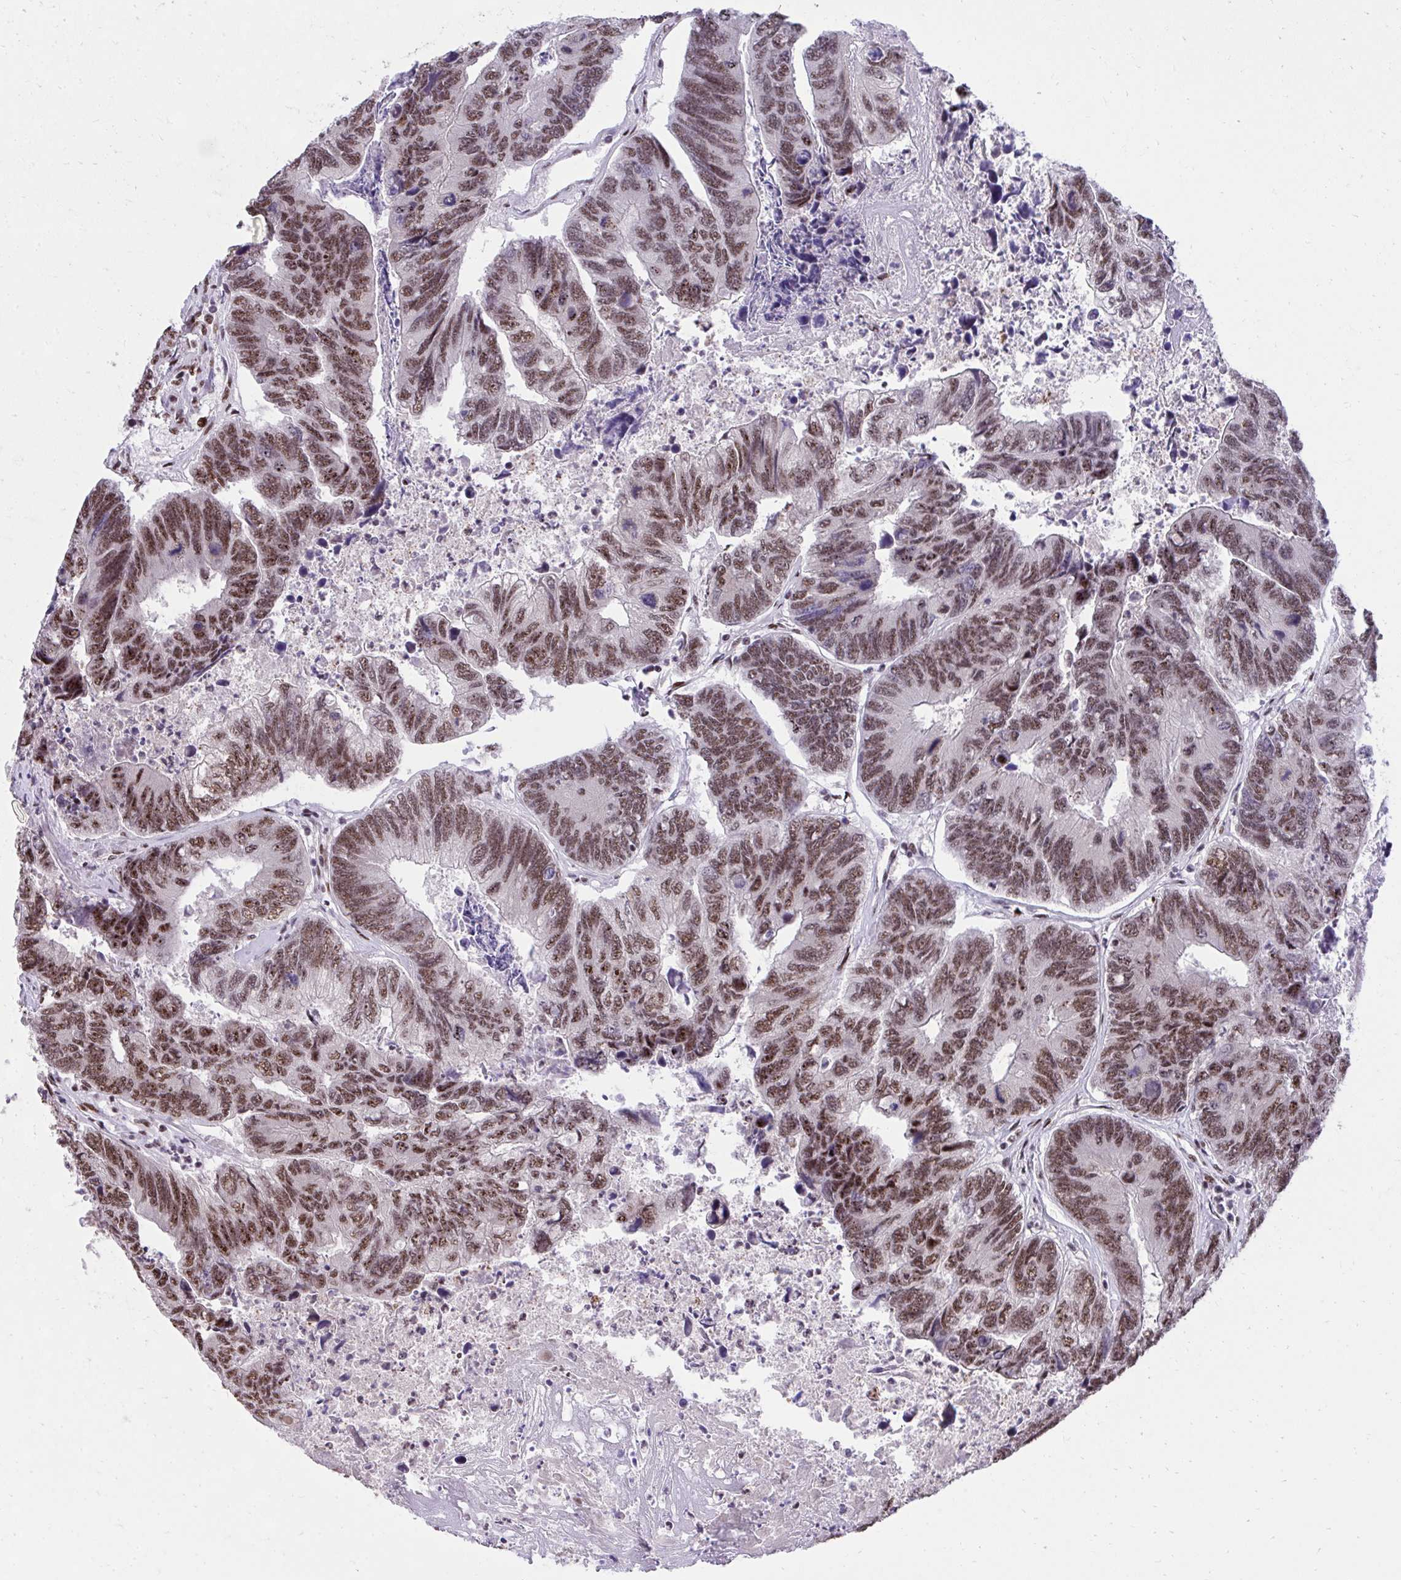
{"staining": {"intensity": "moderate", "quantity": ">75%", "location": "nuclear"}, "tissue": "colorectal cancer", "cell_type": "Tumor cells", "image_type": "cancer", "snomed": [{"axis": "morphology", "description": "Adenocarcinoma, NOS"}, {"axis": "topography", "description": "Colon"}], "caption": "Moderate nuclear protein expression is identified in about >75% of tumor cells in adenocarcinoma (colorectal).", "gene": "SYNE4", "patient": {"sex": "female", "age": 67}}